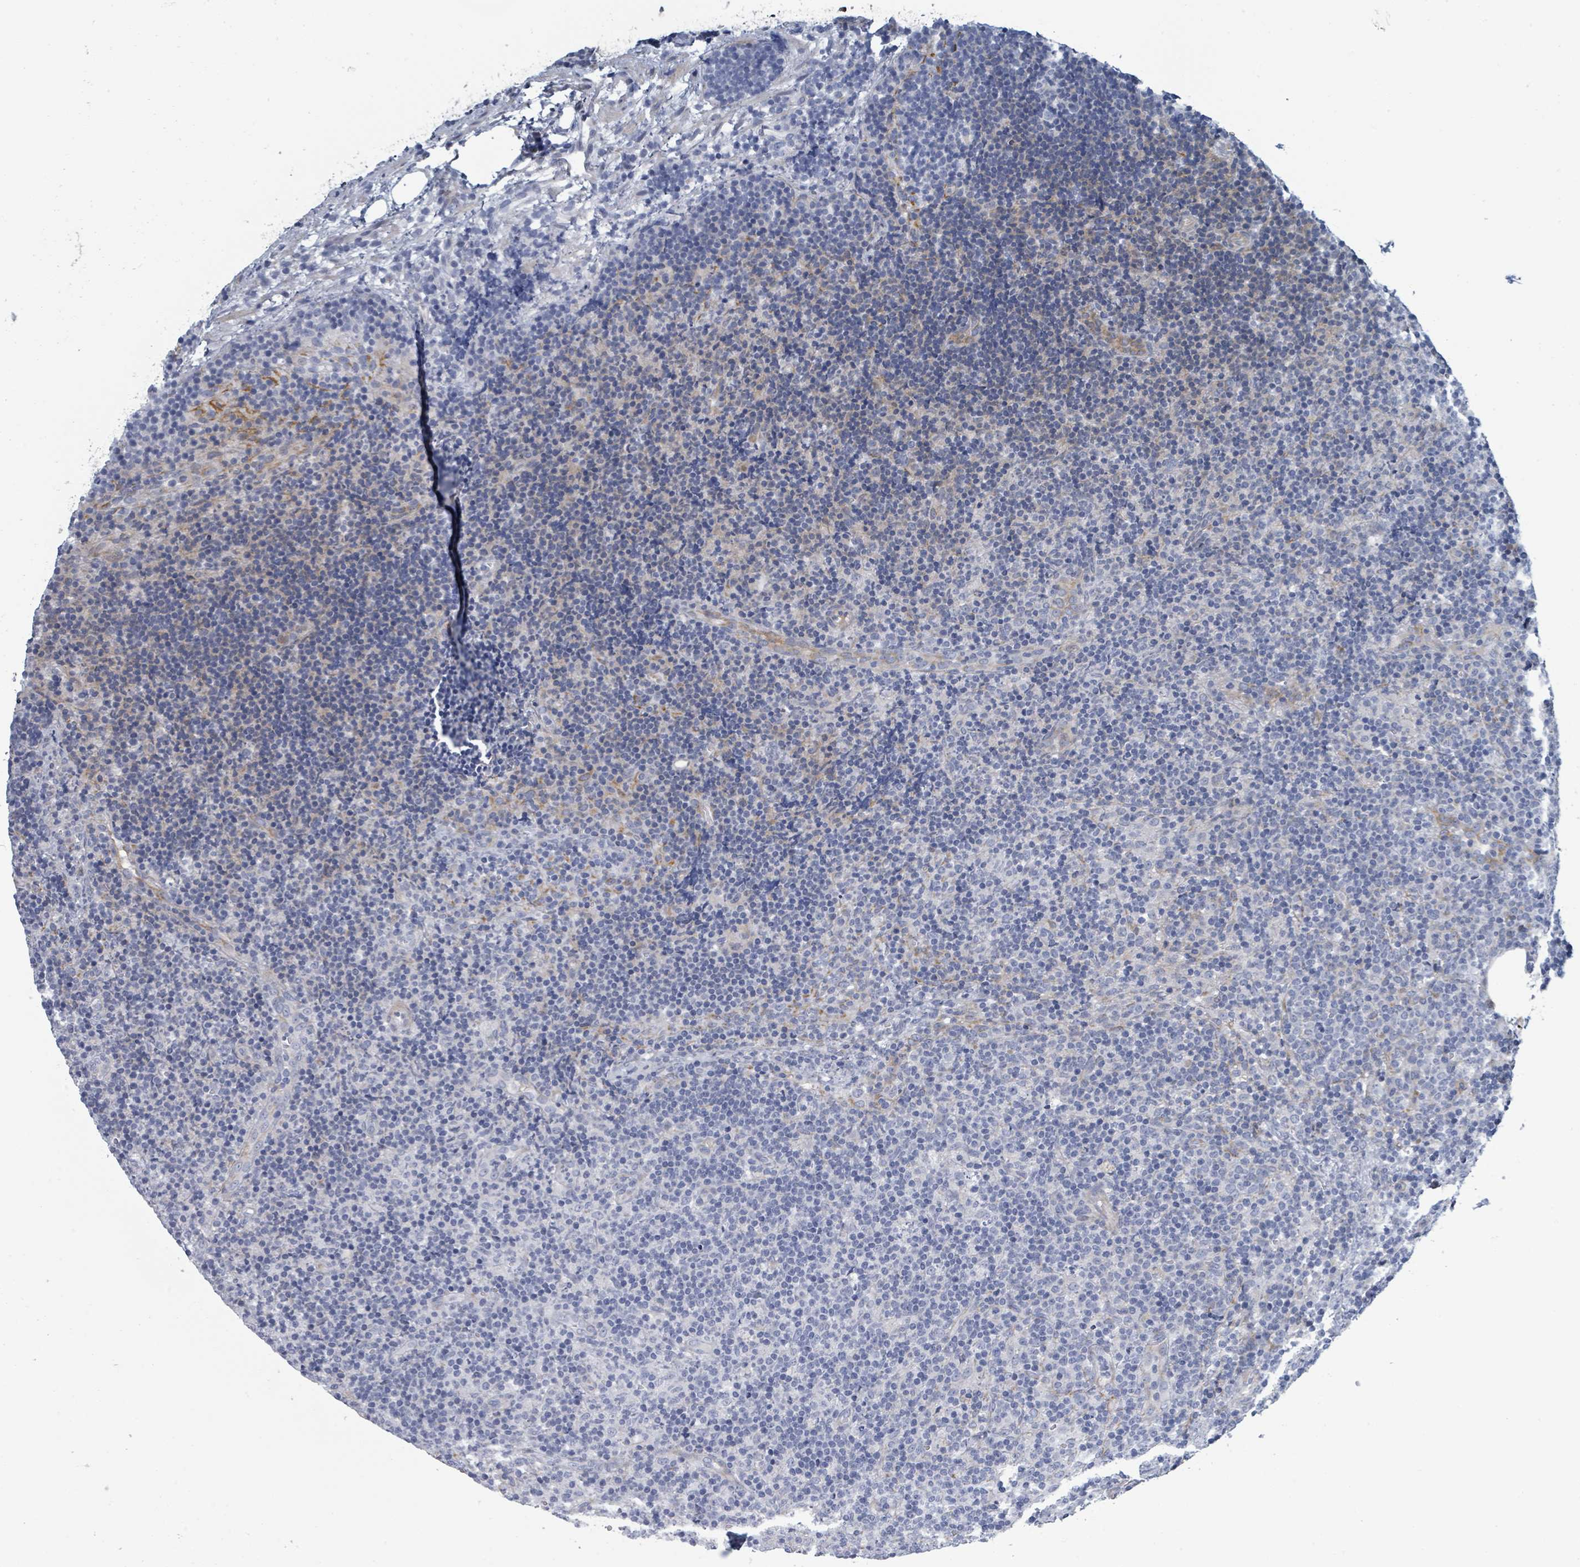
{"staining": {"intensity": "negative", "quantity": "none", "location": "none"}, "tissue": "lymph node", "cell_type": "Germinal center cells", "image_type": "normal", "snomed": [{"axis": "morphology", "description": "Normal tissue, NOS"}, {"axis": "topography", "description": "Lymph node"}], "caption": "A histopathology image of lymph node stained for a protein reveals no brown staining in germinal center cells. (DAB immunohistochemistry with hematoxylin counter stain).", "gene": "RAB33B", "patient": {"sex": "female", "age": 30}}